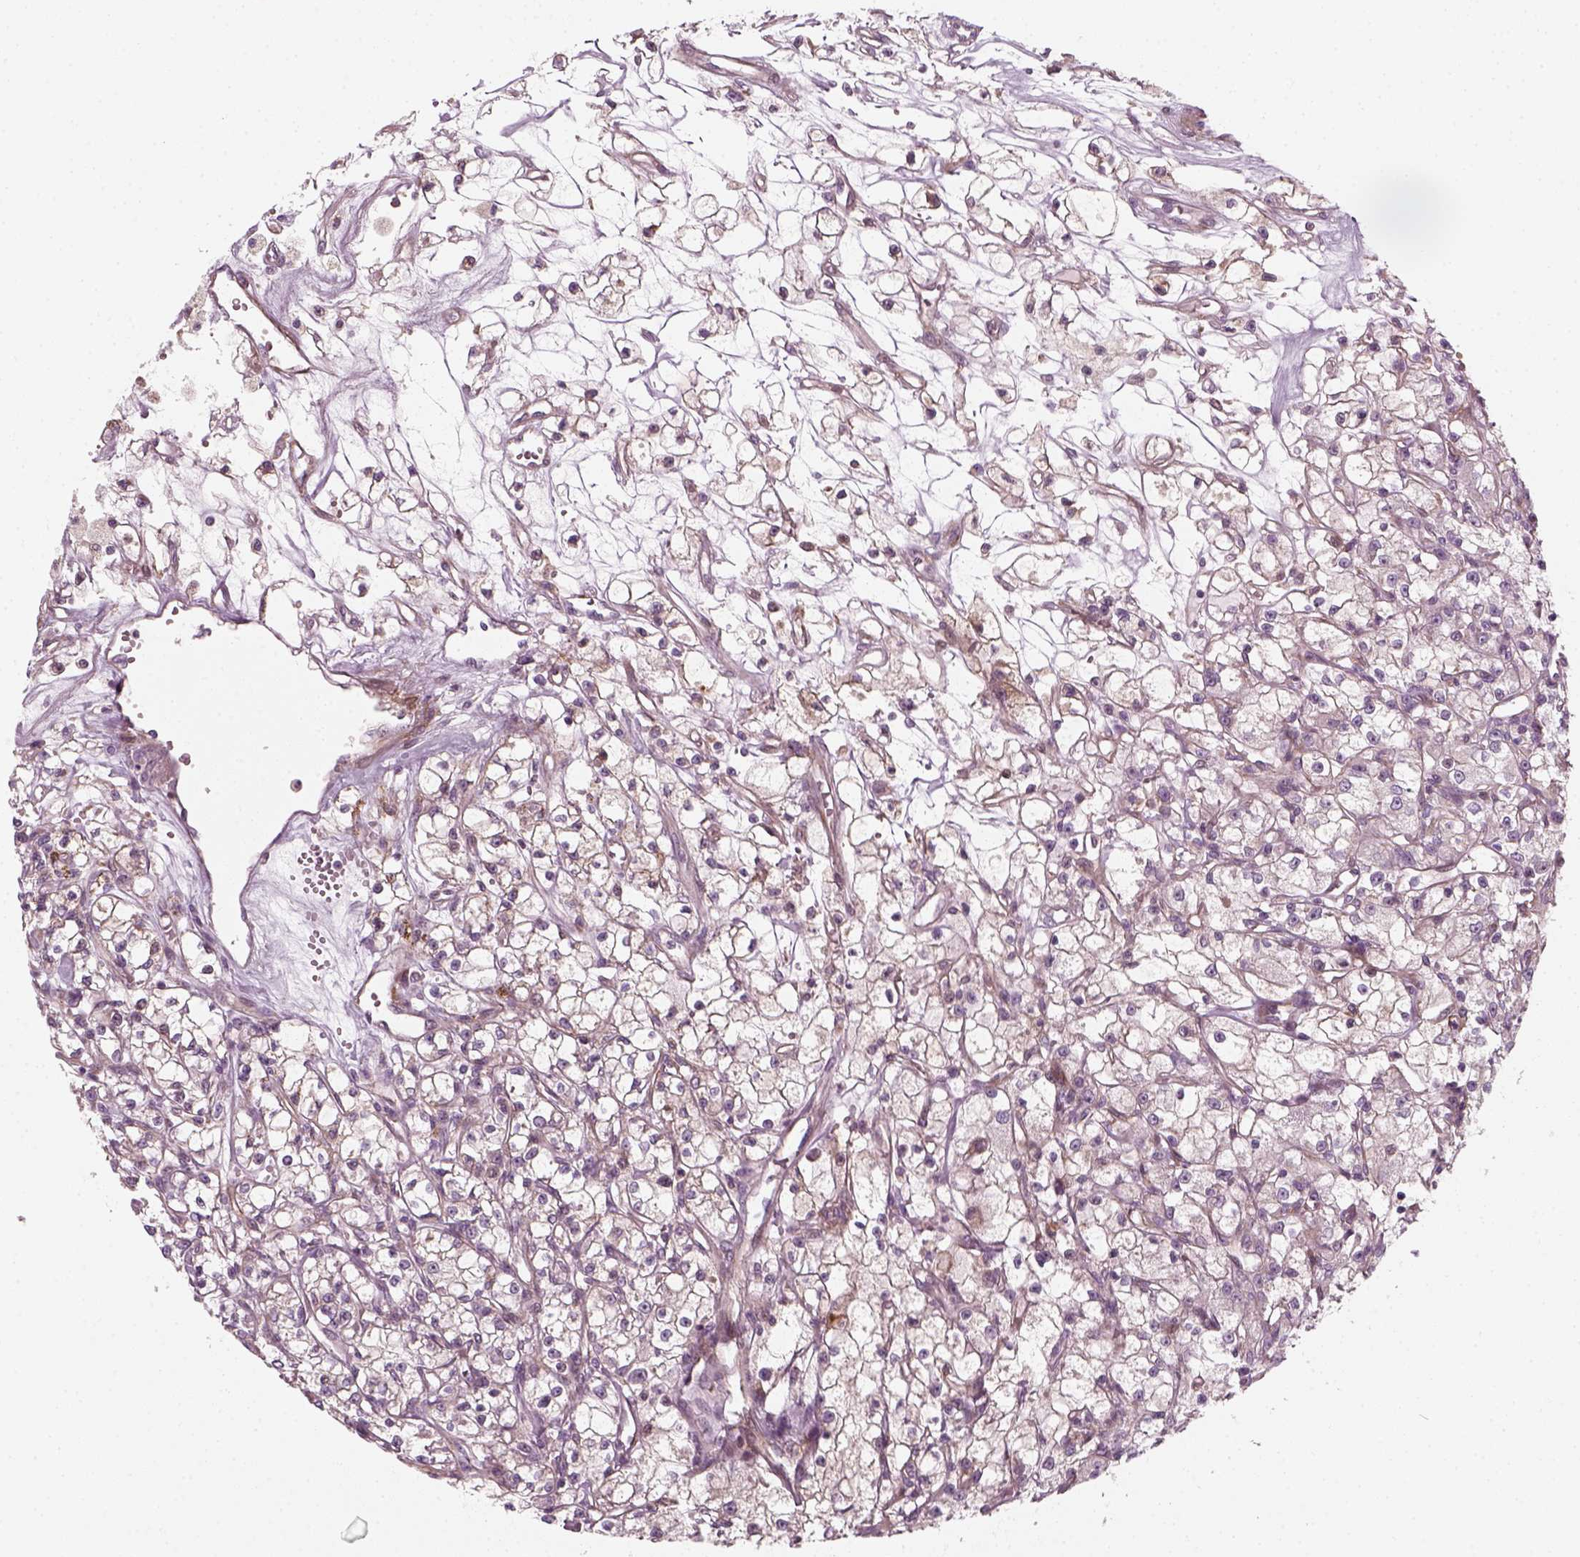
{"staining": {"intensity": "negative", "quantity": "none", "location": "none"}, "tissue": "renal cancer", "cell_type": "Tumor cells", "image_type": "cancer", "snomed": [{"axis": "morphology", "description": "Adenocarcinoma, NOS"}, {"axis": "topography", "description": "Kidney"}], "caption": "The immunohistochemistry image has no significant staining in tumor cells of renal cancer tissue.", "gene": "DNASE1L1", "patient": {"sex": "female", "age": 59}}